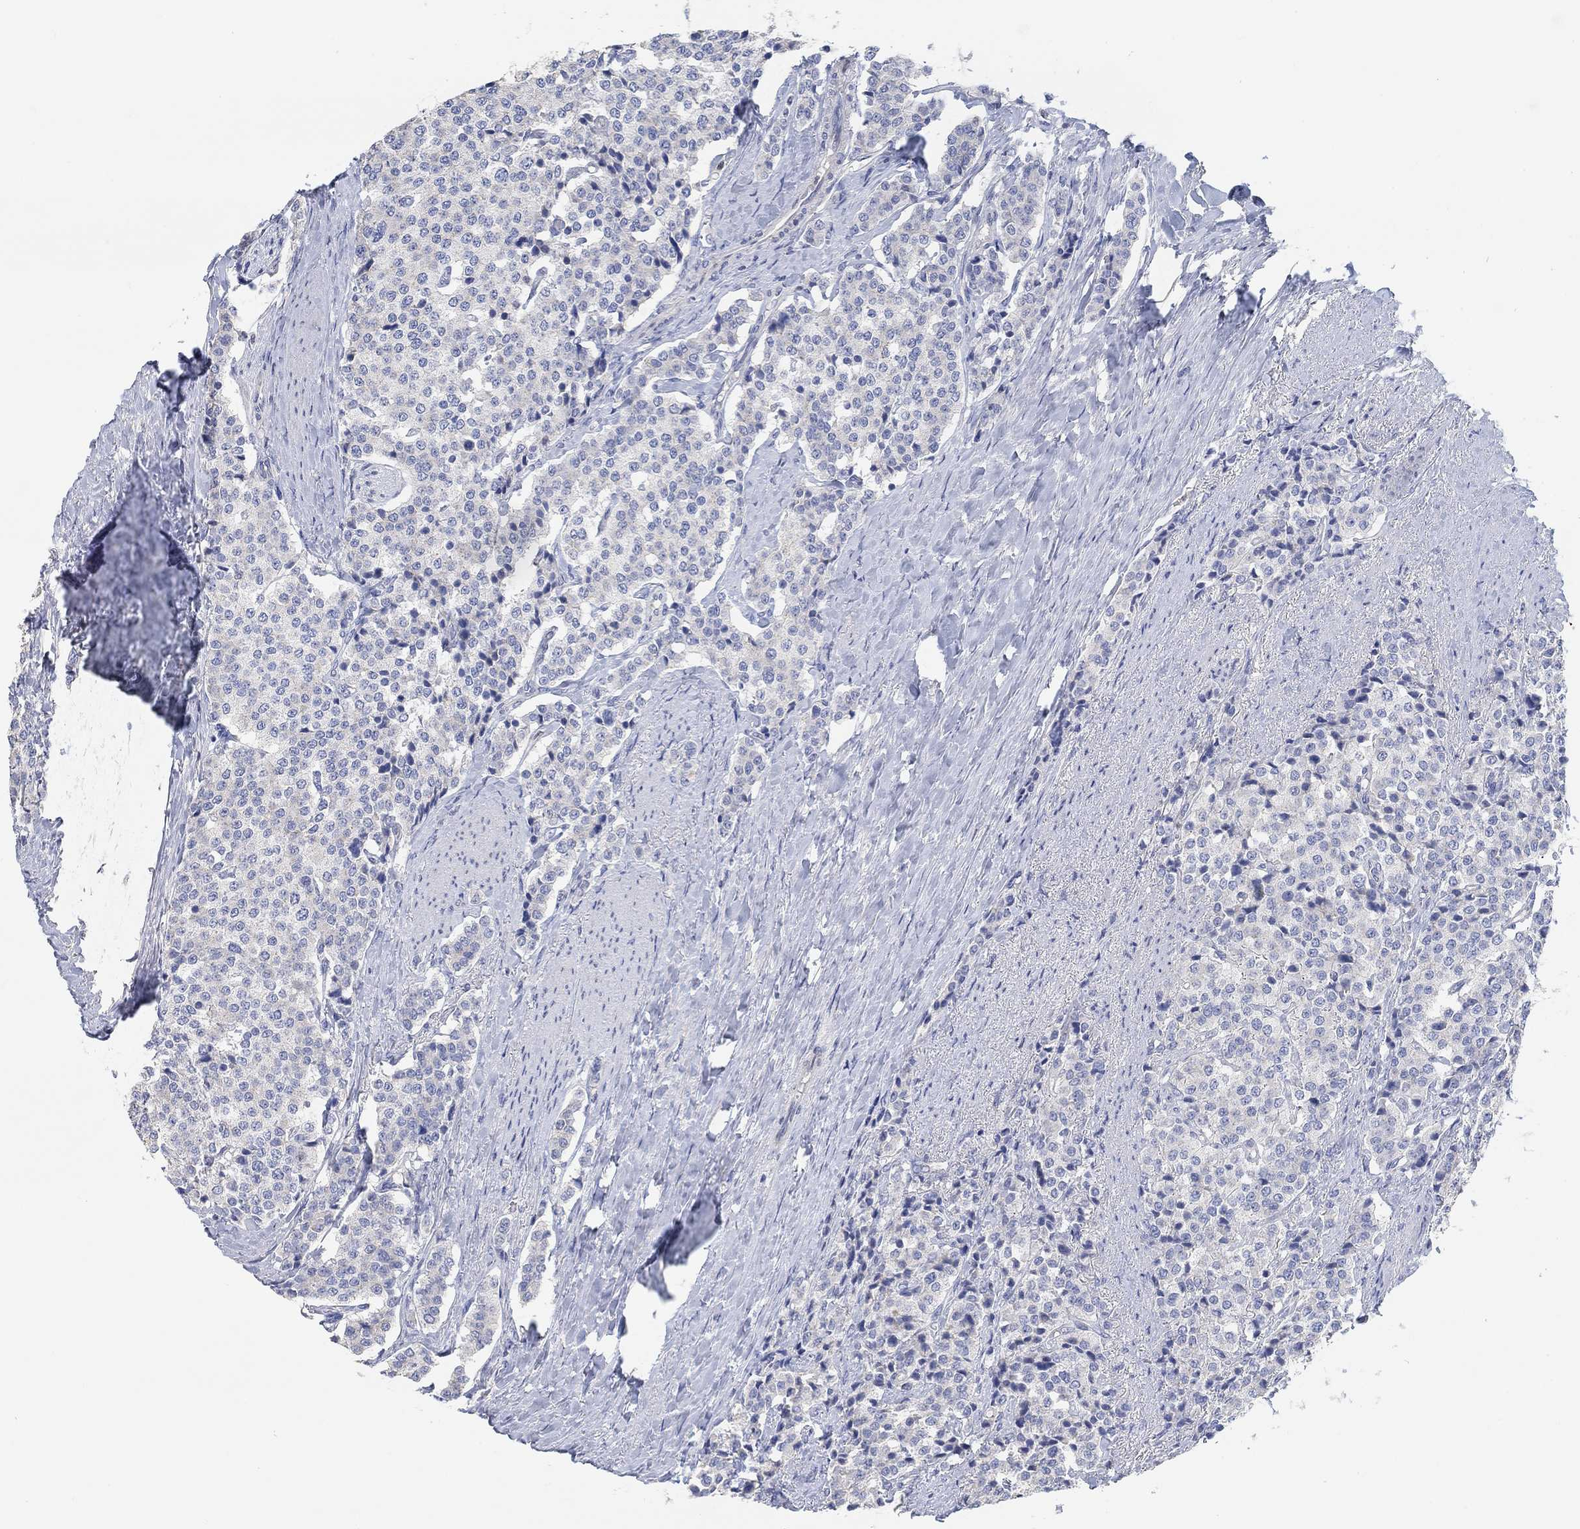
{"staining": {"intensity": "negative", "quantity": "none", "location": "none"}, "tissue": "carcinoid", "cell_type": "Tumor cells", "image_type": "cancer", "snomed": [{"axis": "morphology", "description": "Carcinoid, malignant, NOS"}, {"axis": "topography", "description": "Small intestine"}], "caption": "The micrograph displays no staining of tumor cells in carcinoid (malignant).", "gene": "NLRP14", "patient": {"sex": "female", "age": 58}}